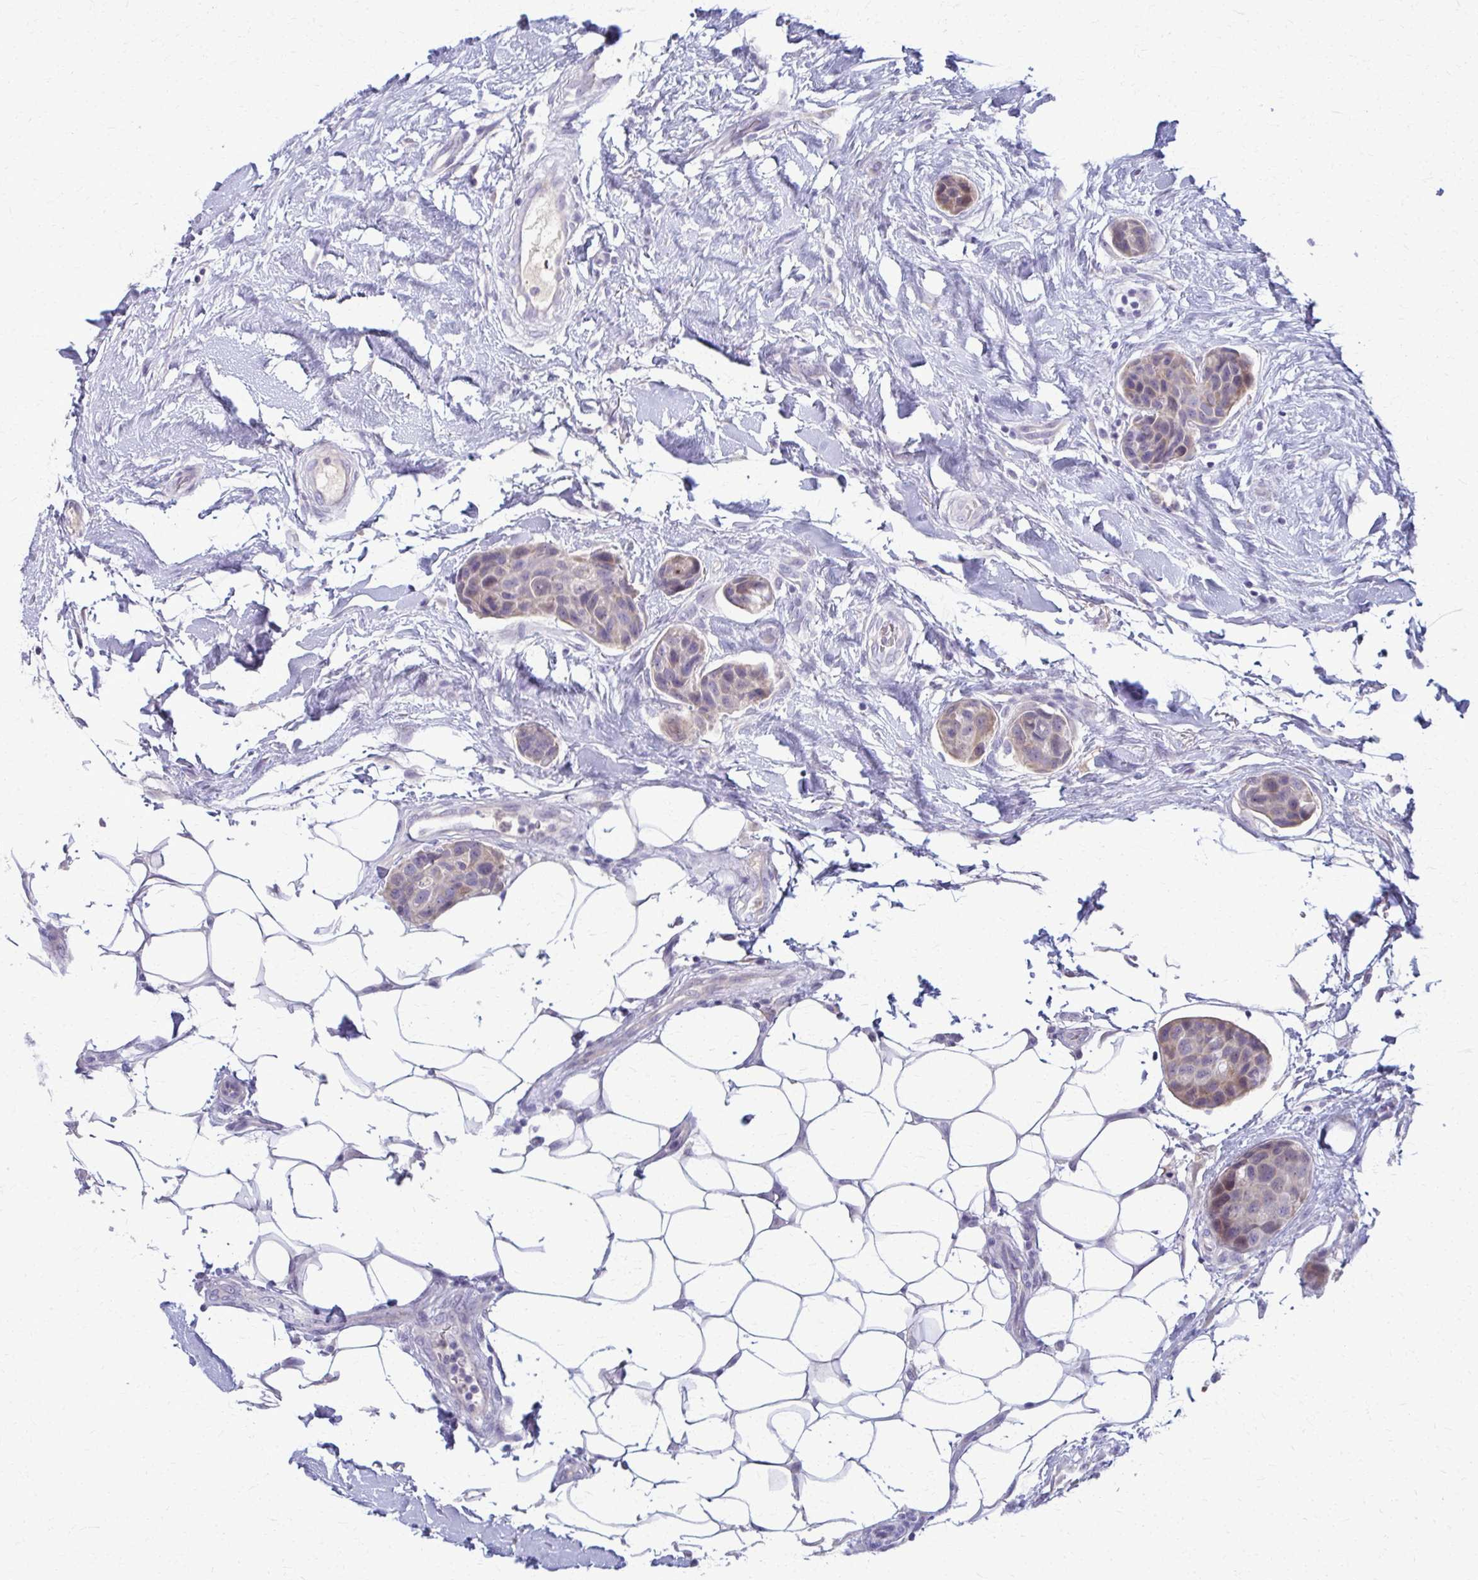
{"staining": {"intensity": "weak", "quantity": "25%-75%", "location": "cytoplasmic/membranous"}, "tissue": "breast cancer", "cell_type": "Tumor cells", "image_type": "cancer", "snomed": [{"axis": "morphology", "description": "Duct carcinoma"}, {"axis": "topography", "description": "Breast"}, {"axis": "topography", "description": "Lymph node"}], "caption": "This is an image of IHC staining of breast invasive ductal carcinoma, which shows weak staining in the cytoplasmic/membranous of tumor cells.", "gene": "OR4M1", "patient": {"sex": "female", "age": 80}}